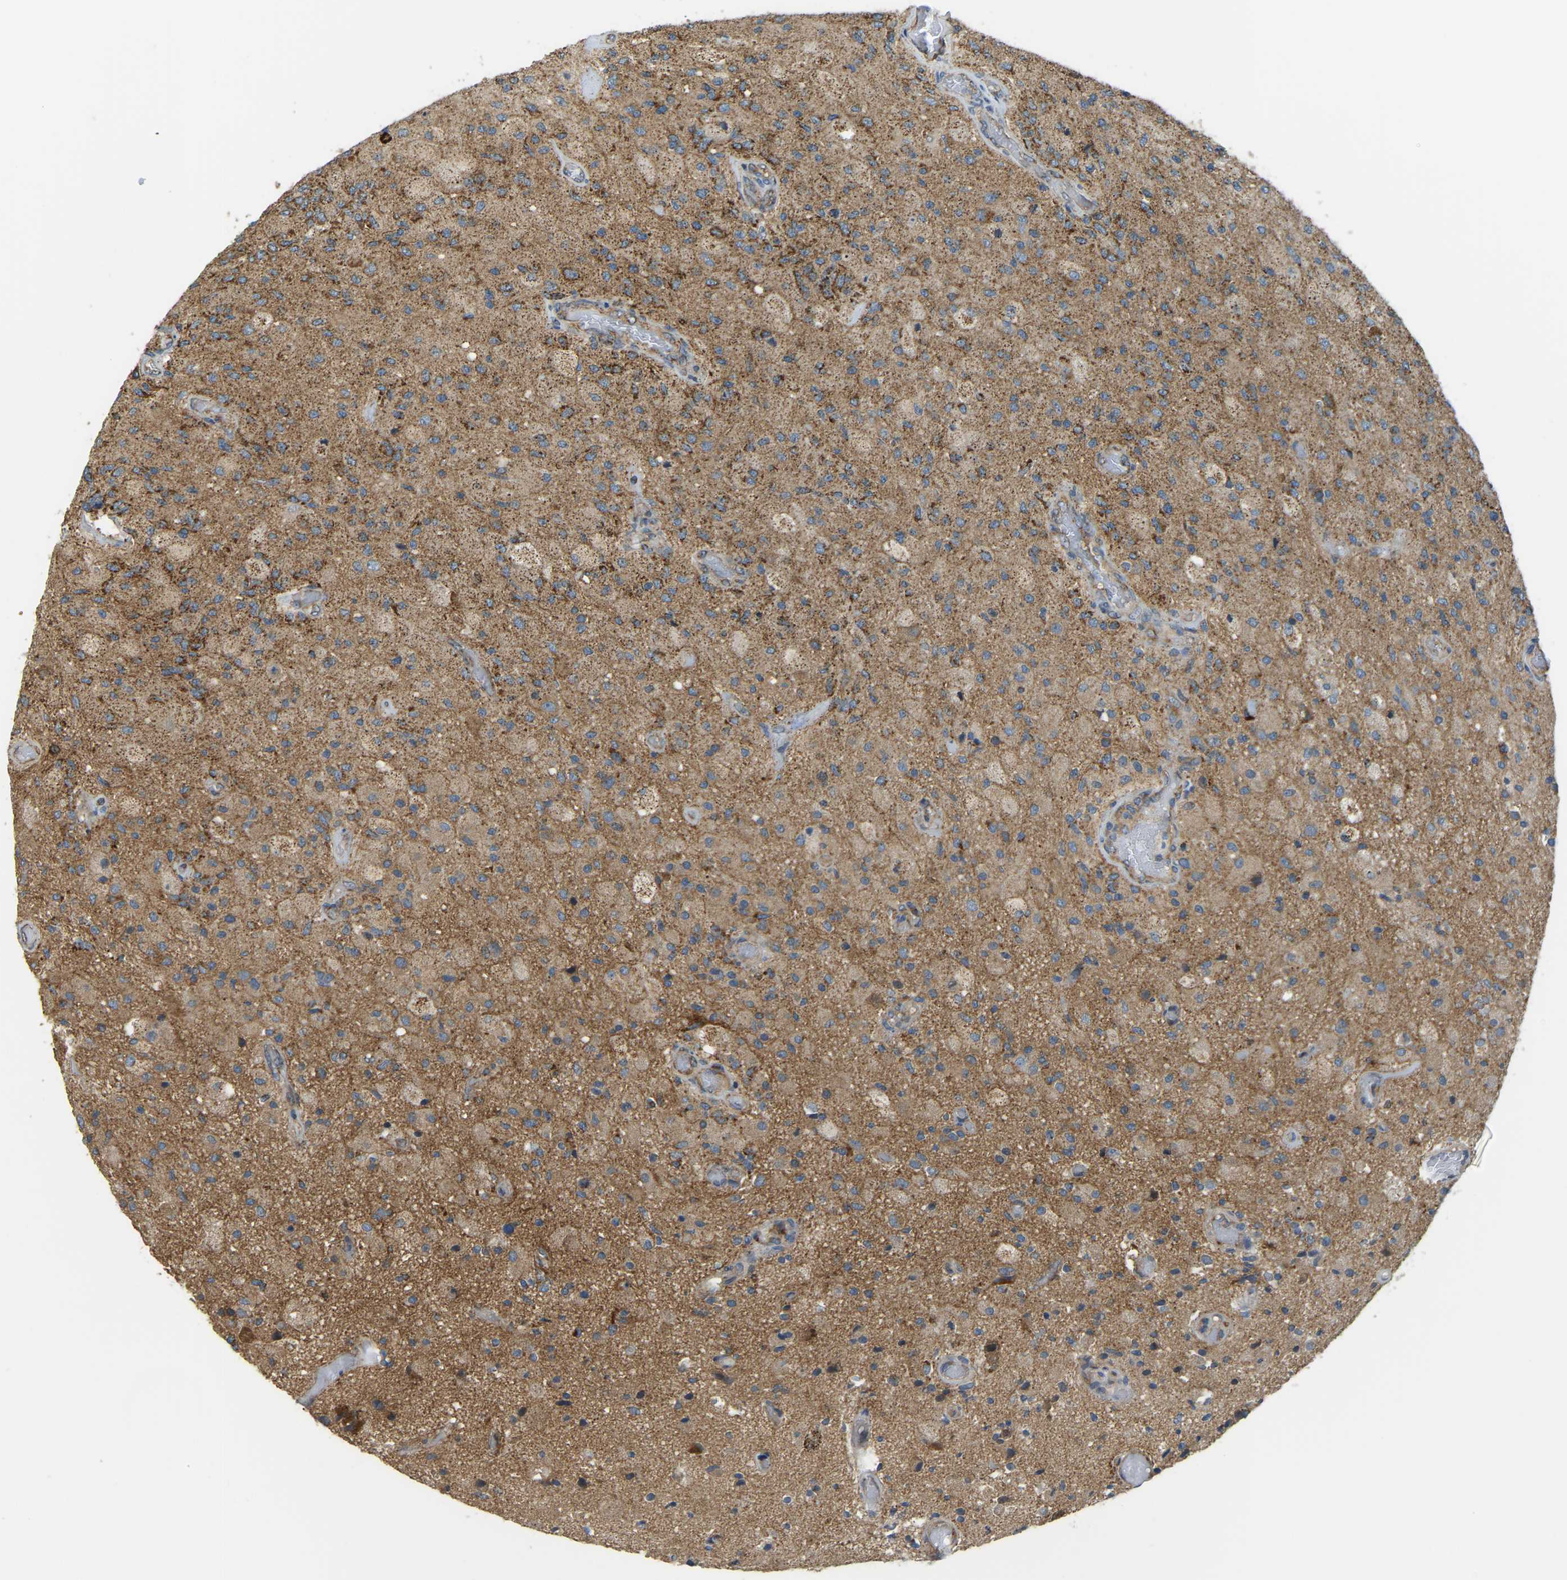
{"staining": {"intensity": "moderate", "quantity": ">75%", "location": "cytoplasmic/membranous"}, "tissue": "glioma", "cell_type": "Tumor cells", "image_type": "cancer", "snomed": [{"axis": "morphology", "description": "Normal tissue, NOS"}, {"axis": "morphology", "description": "Glioma, malignant, High grade"}, {"axis": "topography", "description": "Cerebral cortex"}], "caption": "The image demonstrates immunohistochemical staining of glioma. There is moderate cytoplasmic/membranous expression is present in about >75% of tumor cells.", "gene": "PSMD7", "patient": {"sex": "male", "age": 77}}